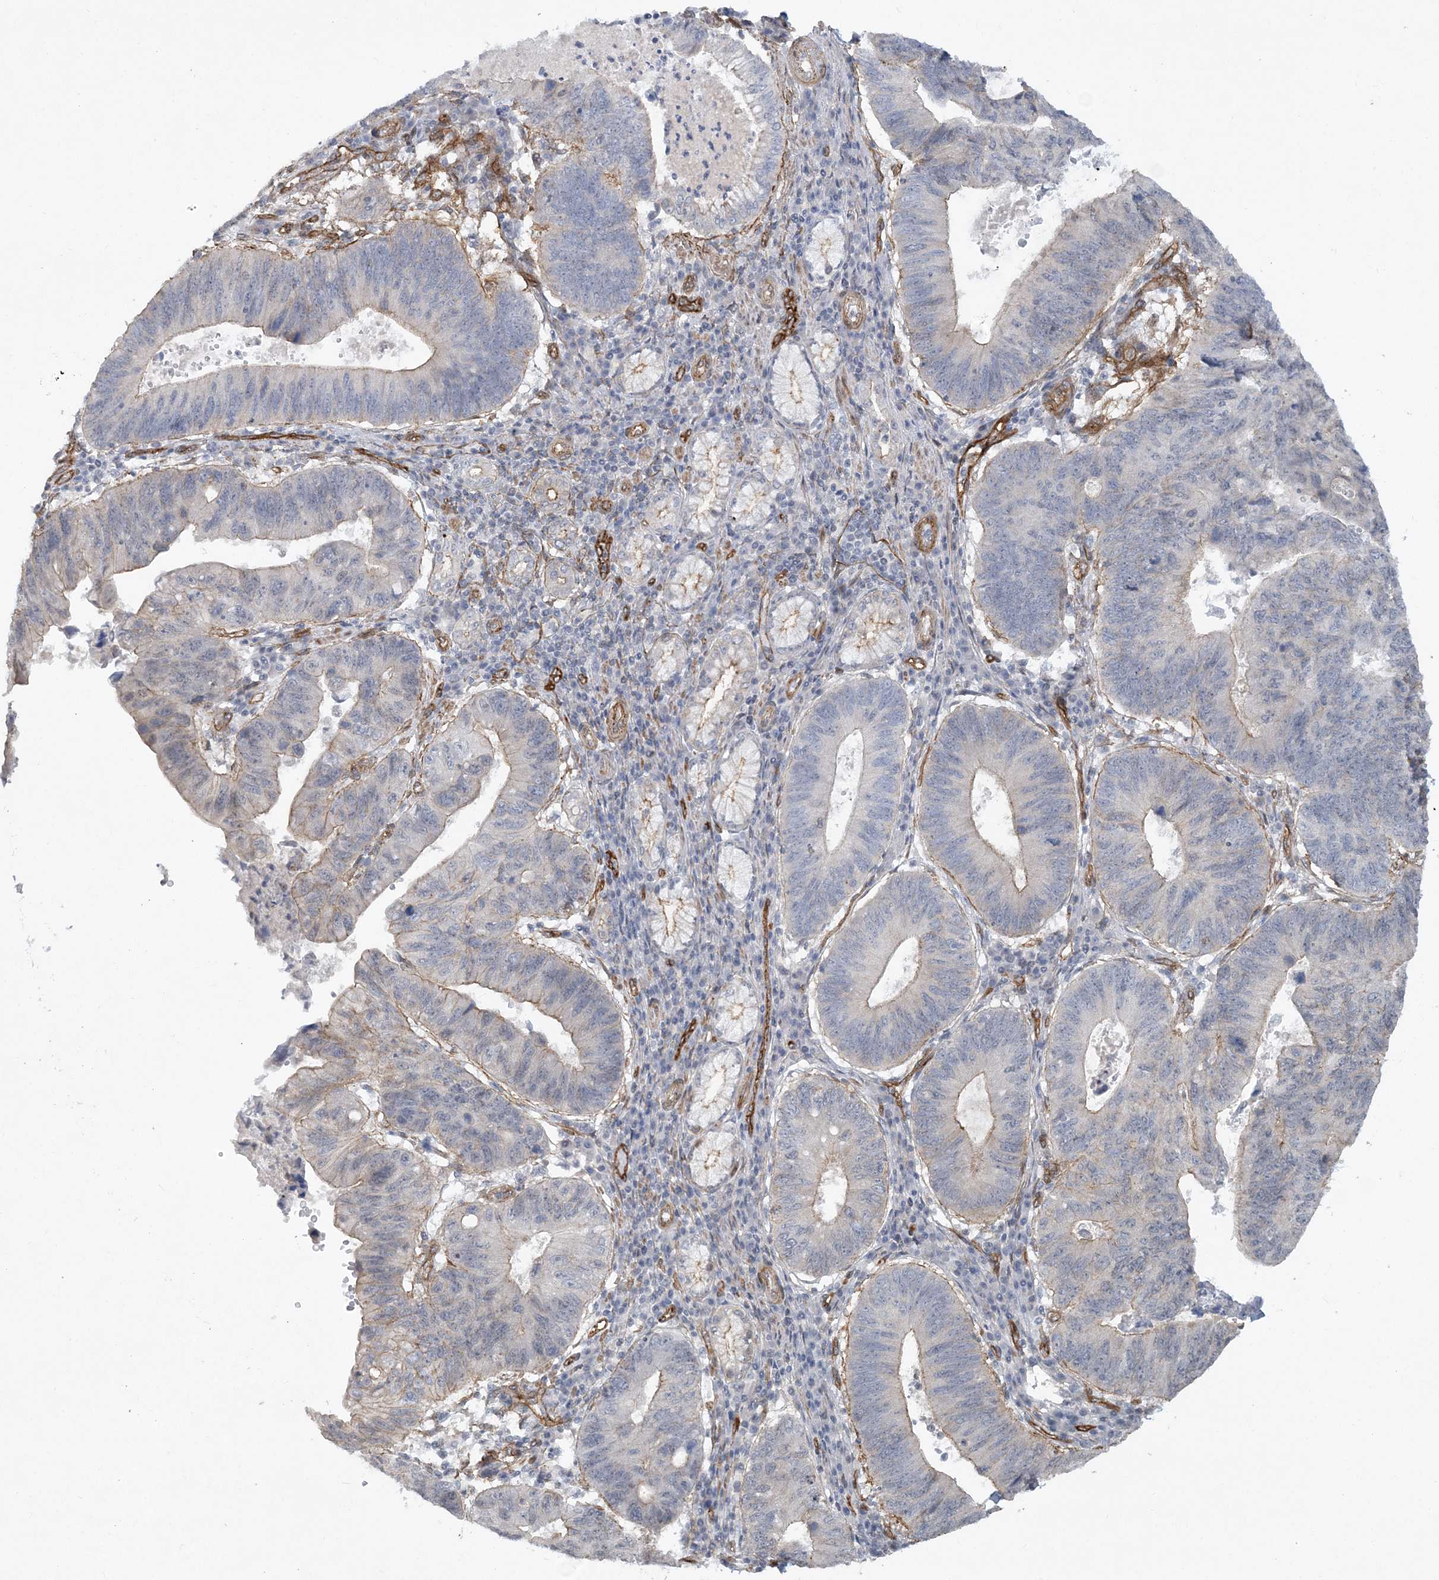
{"staining": {"intensity": "moderate", "quantity": "<25%", "location": "cytoplasmic/membranous"}, "tissue": "stomach cancer", "cell_type": "Tumor cells", "image_type": "cancer", "snomed": [{"axis": "morphology", "description": "Adenocarcinoma, NOS"}, {"axis": "topography", "description": "Stomach"}], "caption": "This photomicrograph shows immunohistochemistry staining of human stomach cancer, with low moderate cytoplasmic/membranous staining in about <25% of tumor cells.", "gene": "RAI14", "patient": {"sex": "male", "age": 59}}